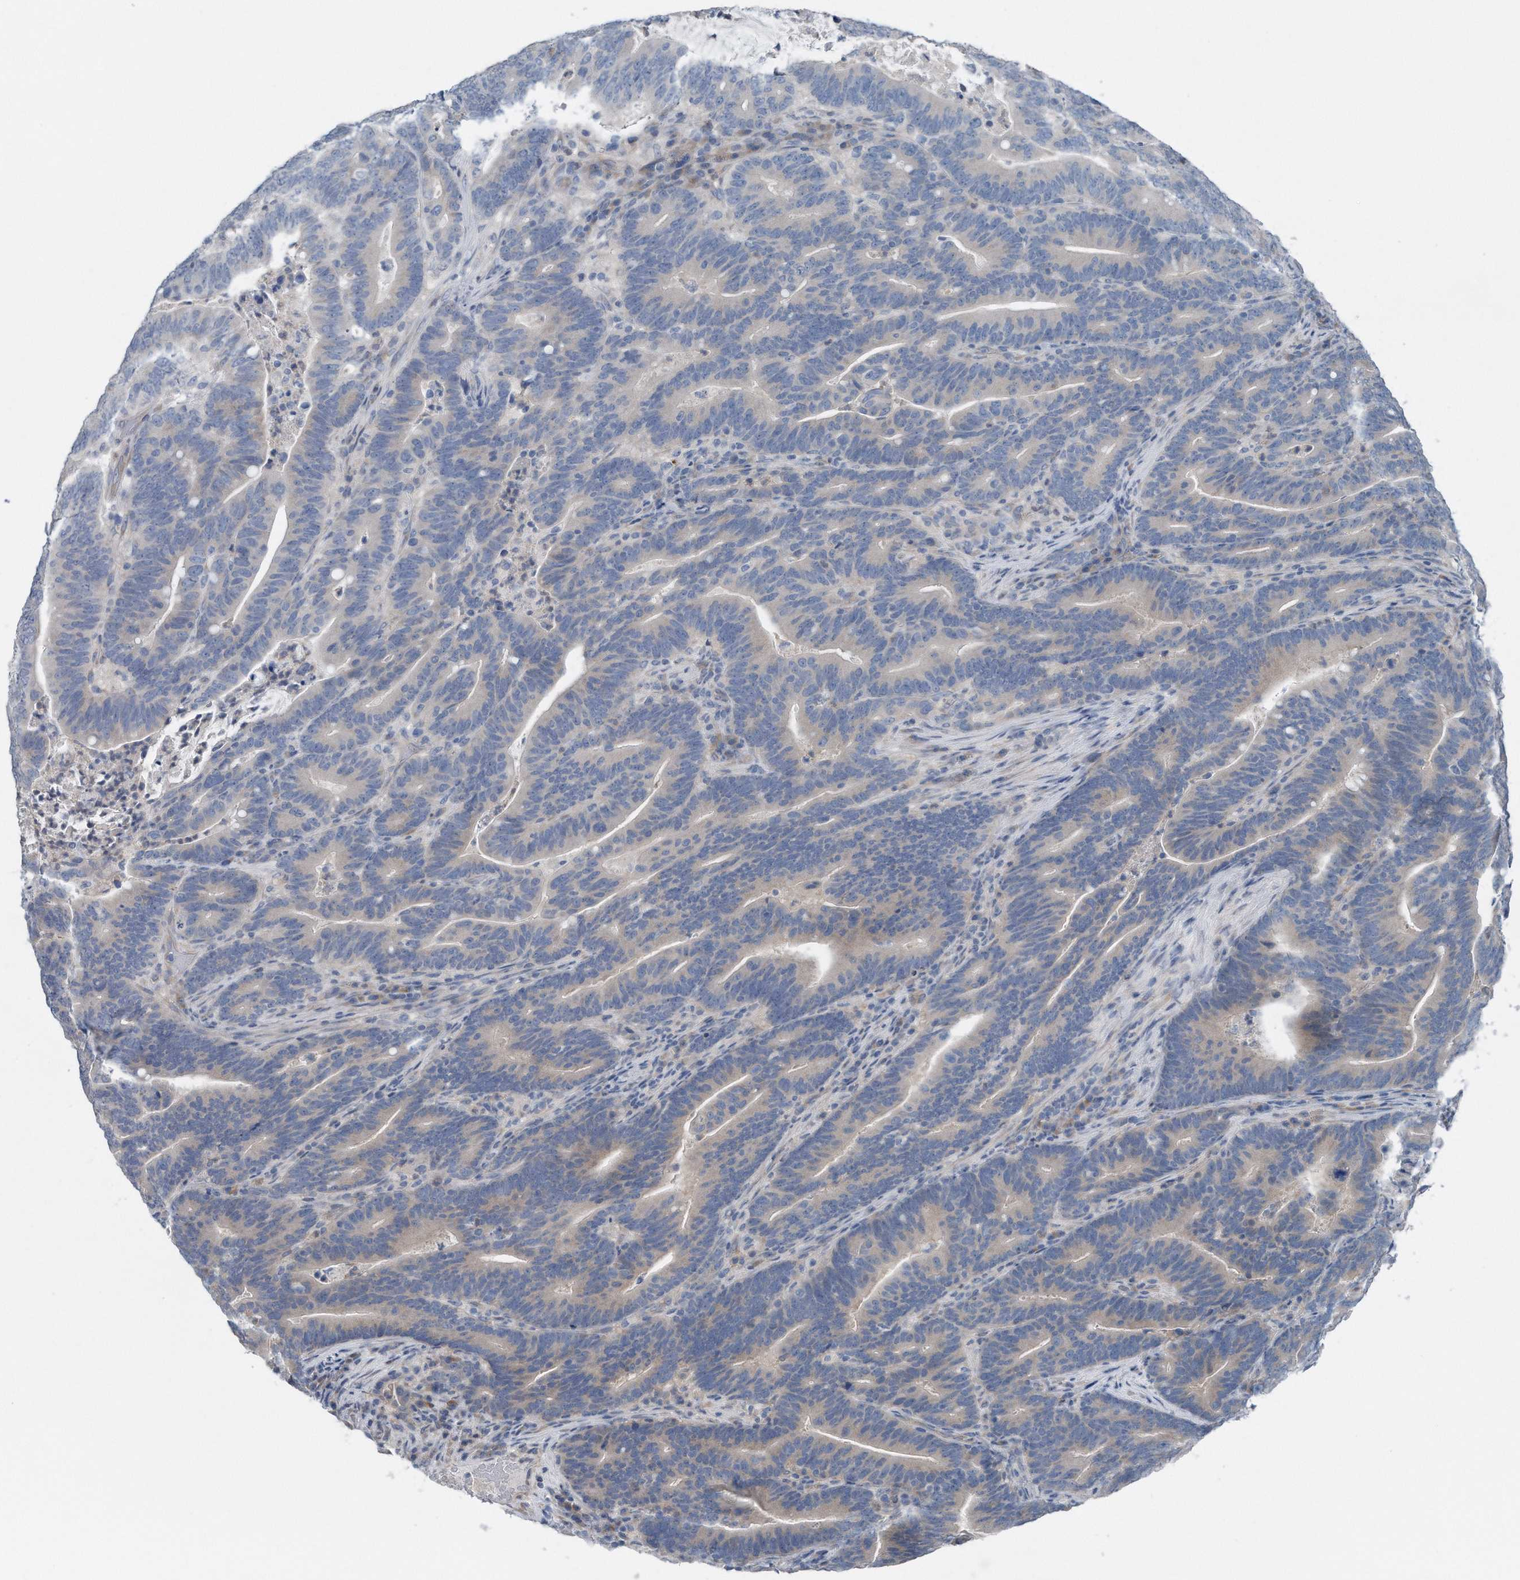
{"staining": {"intensity": "negative", "quantity": "none", "location": "none"}, "tissue": "colorectal cancer", "cell_type": "Tumor cells", "image_type": "cancer", "snomed": [{"axis": "morphology", "description": "Adenocarcinoma, NOS"}, {"axis": "topography", "description": "Colon"}], "caption": "Tumor cells are negative for protein expression in human colorectal adenocarcinoma. (DAB immunohistochemistry (IHC) with hematoxylin counter stain).", "gene": "YRDC", "patient": {"sex": "female", "age": 66}}